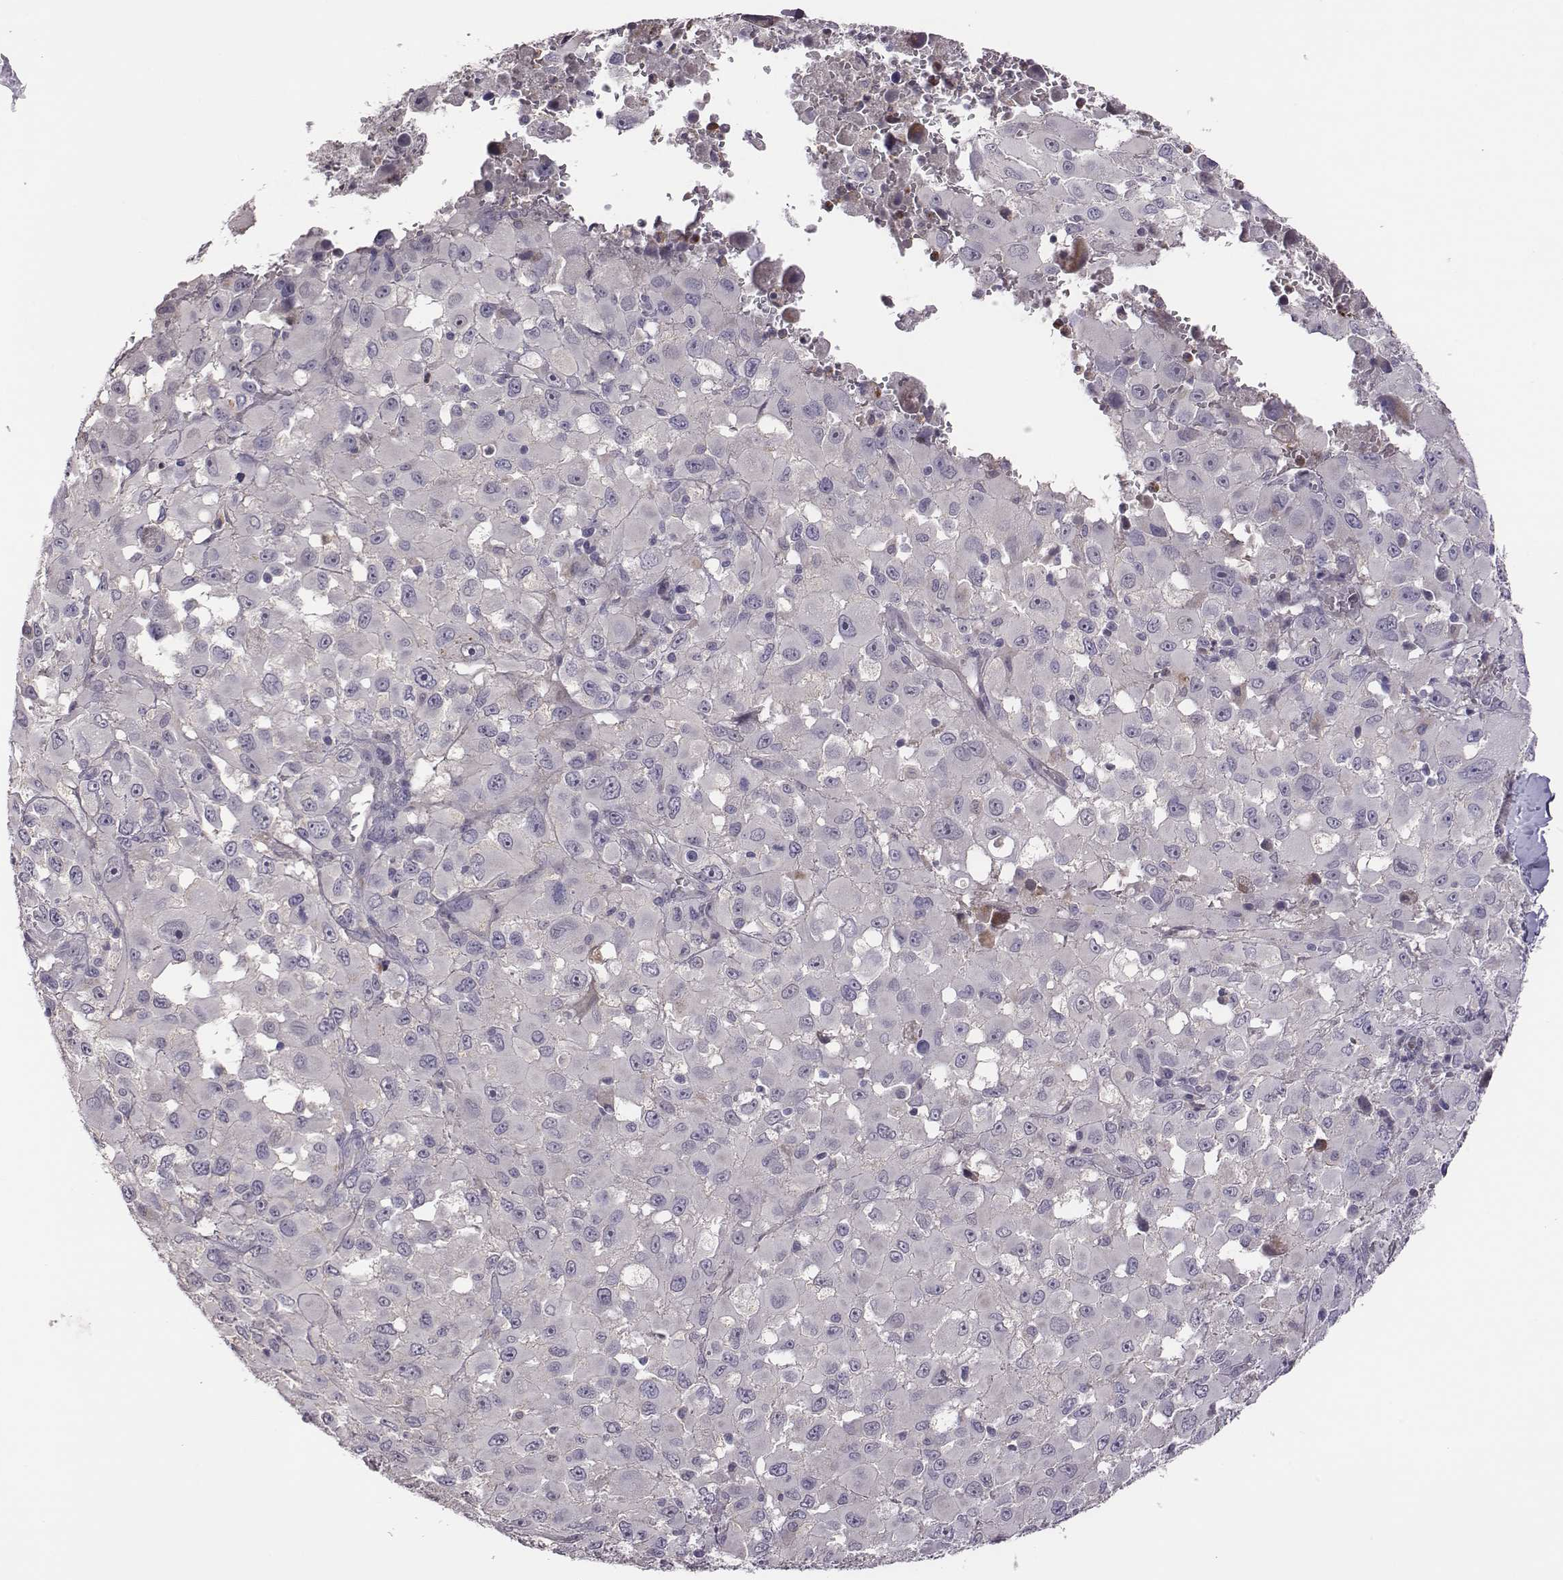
{"staining": {"intensity": "negative", "quantity": "none", "location": "none"}, "tissue": "melanoma", "cell_type": "Tumor cells", "image_type": "cancer", "snomed": [{"axis": "morphology", "description": "Malignant melanoma, Metastatic site"}, {"axis": "topography", "description": "Lymph node"}], "caption": "IHC image of human malignant melanoma (metastatic site) stained for a protein (brown), which exhibits no positivity in tumor cells.", "gene": "KMO", "patient": {"sex": "male", "age": 50}}